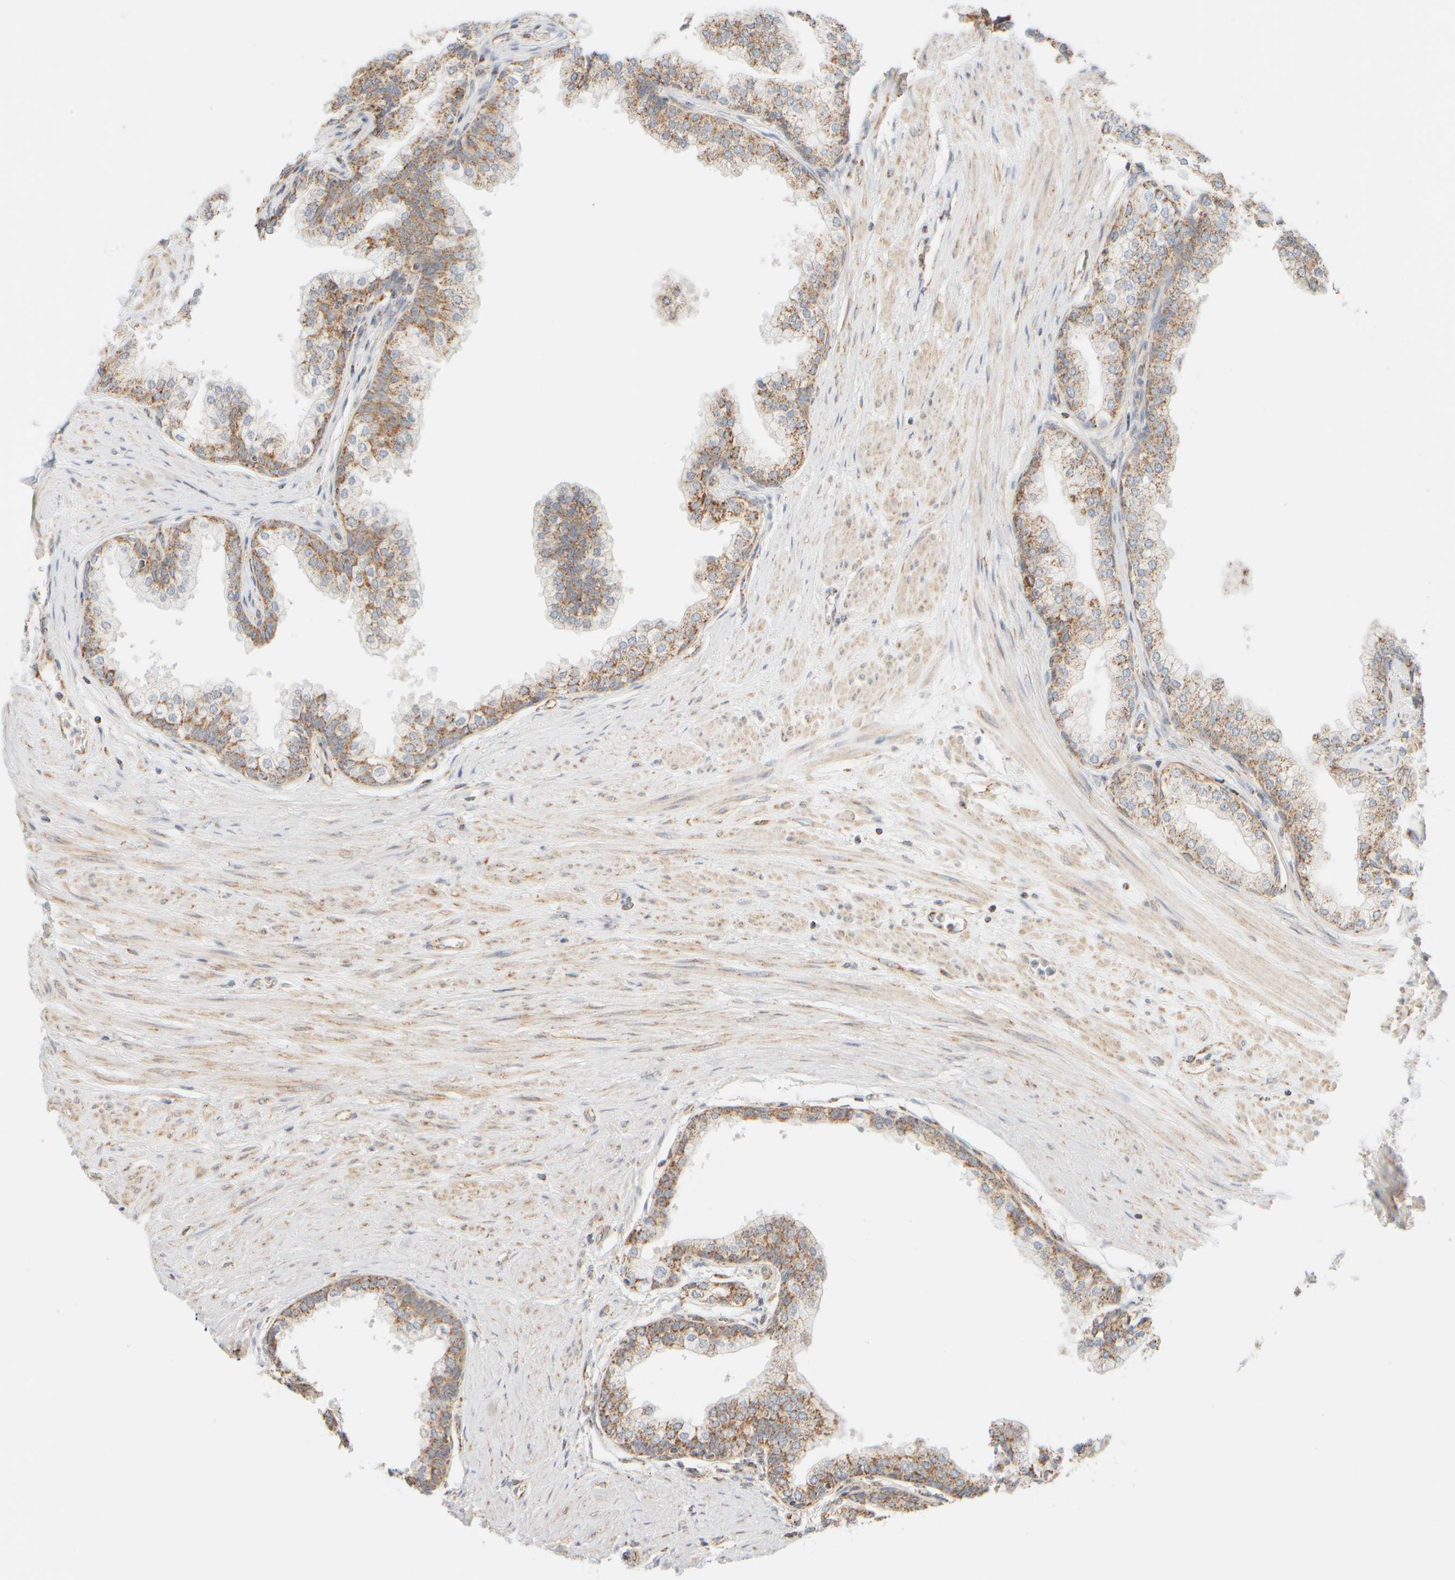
{"staining": {"intensity": "moderate", "quantity": ">75%", "location": "cytoplasmic/membranous"}, "tissue": "prostate", "cell_type": "Glandular cells", "image_type": "normal", "snomed": [{"axis": "morphology", "description": "Normal tissue, NOS"}, {"axis": "morphology", "description": "Urothelial carcinoma, Low grade"}, {"axis": "topography", "description": "Urinary bladder"}, {"axis": "topography", "description": "Prostate"}], "caption": "Prostate was stained to show a protein in brown. There is medium levels of moderate cytoplasmic/membranous expression in approximately >75% of glandular cells.", "gene": "APBB2", "patient": {"sex": "male", "age": 60}}